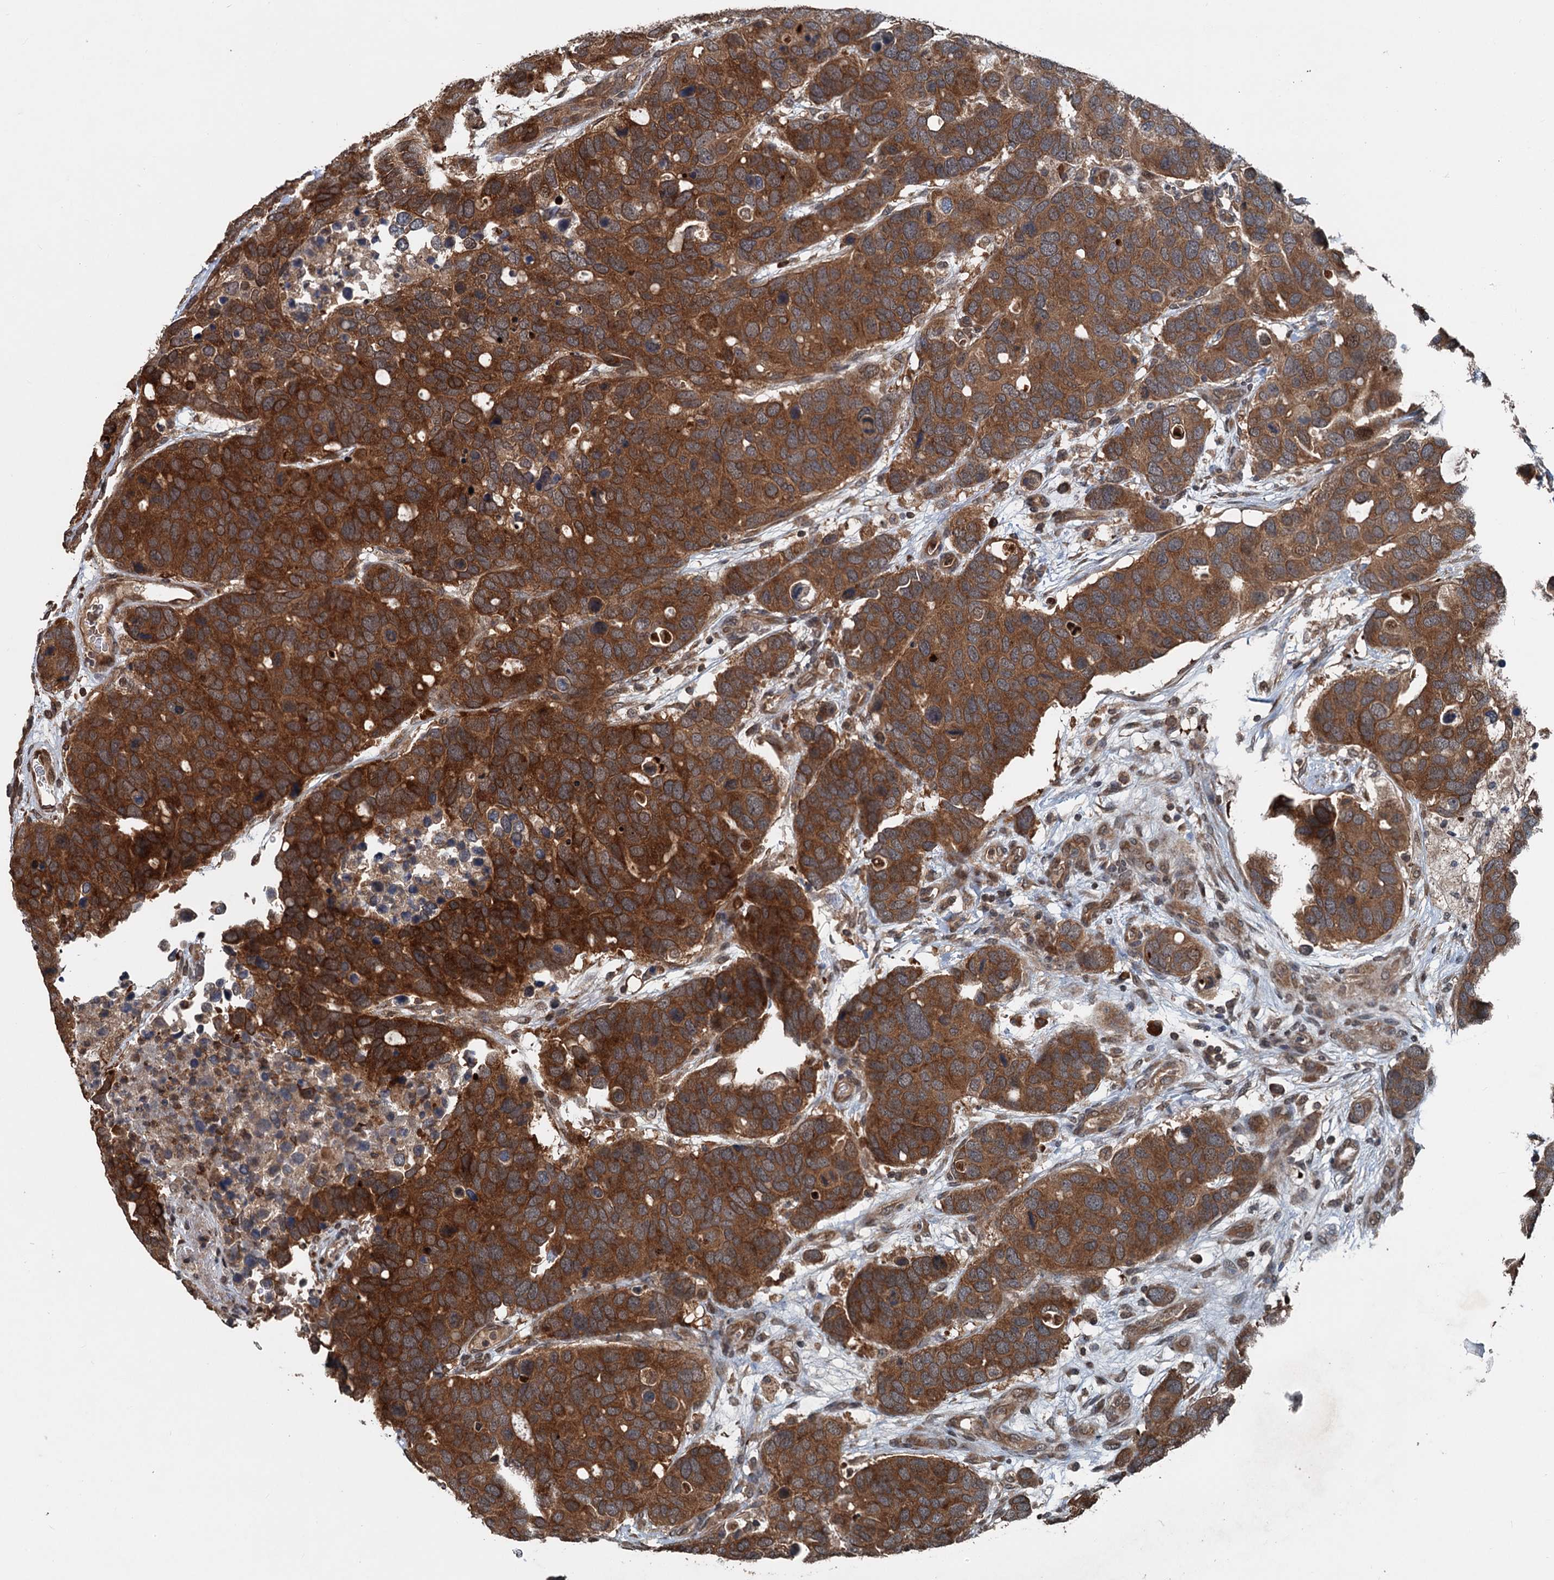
{"staining": {"intensity": "strong", "quantity": ">75%", "location": "cytoplasmic/membranous"}, "tissue": "breast cancer", "cell_type": "Tumor cells", "image_type": "cancer", "snomed": [{"axis": "morphology", "description": "Duct carcinoma"}, {"axis": "topography", "description": "Breast"}], "caption": "High-power microscopy captured an immunohistochemistry (IHC) histopathology image of breast invasive ductal carcinoma, revealing strong cytoplasmic/membranous positivity in approximately >75% of tumor cells.", "gene": "N4BP2L2", "patient": {"sex": "female", "age": 83}}